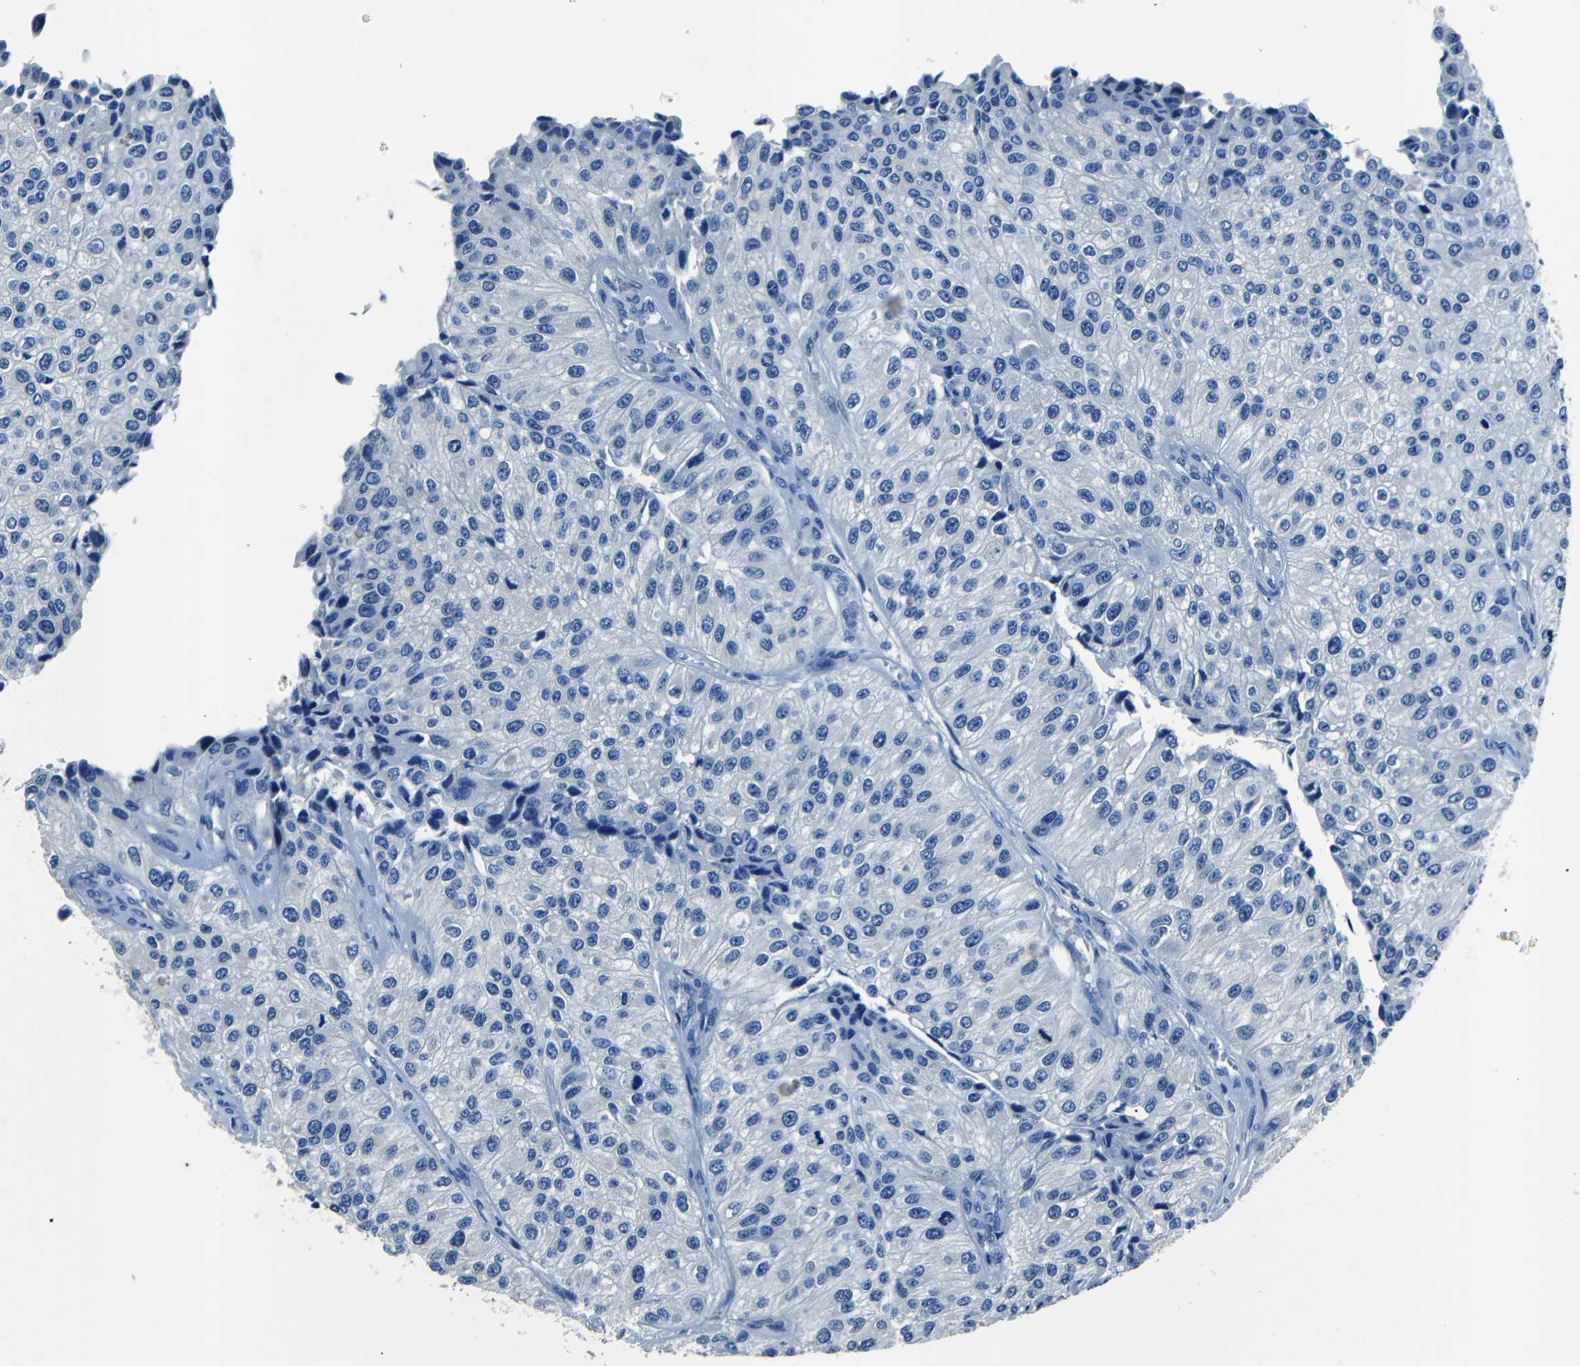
{"staining": {"intensity": "negative", "quantity": "none", "location": "none"}, "tissue": "urothelial cancer", "cell_type": "Tumor cells", "image_type": "cancer", "snomed": [{"axis": "morphology", "description": "Urothelial carcinoma, High grade"}, {"axis": "topography", "description": "Kidney"}, {"axis": "topography", "description": "Urinary bladder"}], "caption": "Tumor cells are negative for brown protein staining in high-grade urothelial carcinoma.", "gene": "NCMAP", "patient": {"sex": "male", "age": 77}}